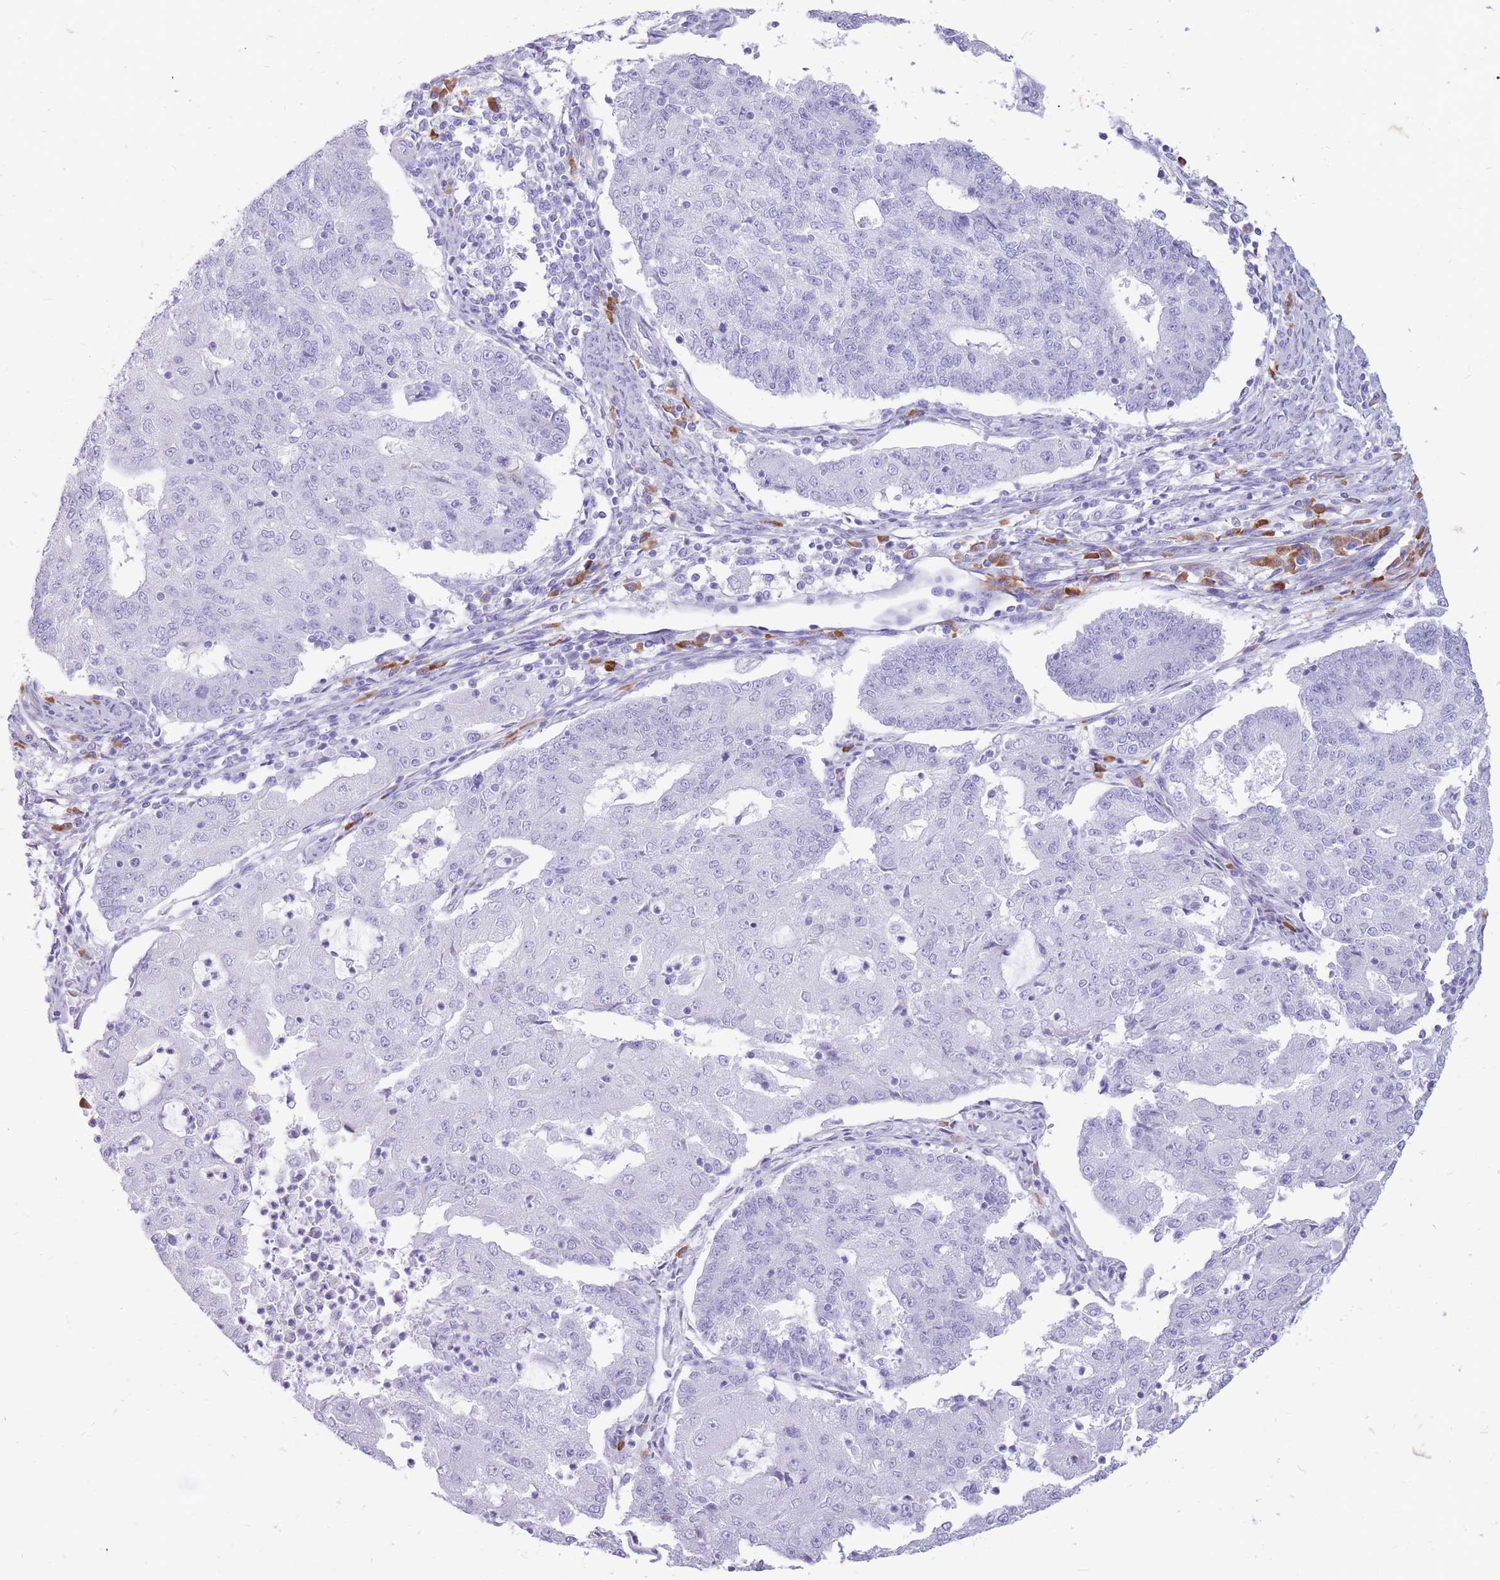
{"staining": {"intensity": "negative", "quantity": "none", "location": "none"}, "tissue": "endometrial cancer", "cell_type": "Tumor cells", "image_type": "cancer", "snomed": [{"axis": "morphology", "description": "Adenocarcinoma, NOS"}, {"axis": "topography", "description": "Endometrium"}], "caption": "Immunohistochemistry of endometrial cancer (adenocarcinoma) reveals no positivity in tumor cells. (DAB IHC visualized using brightfield microscopy, high magnification).", "gene": "ZFP37", "patient": {"sex": "female", "age": 56}}